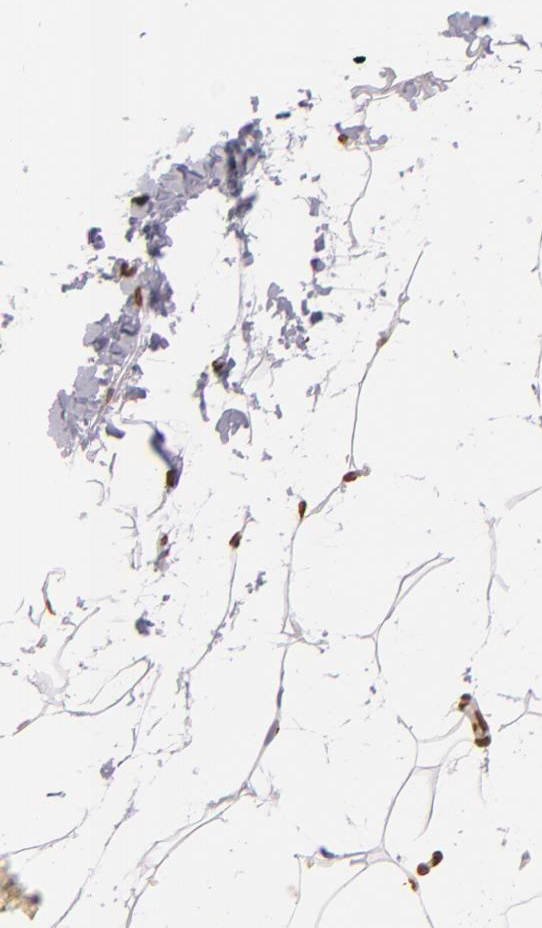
{"staining": {"intensity": "moderate", "quantity": ">75%", "location": "nuclear"}, "tissue": "adipose tissue", "cell_type": "Adipocytes", "image_type": "normal", "snomed": [{"axis": "morphology", "description": "Normal tissue, NOS"}, {"axis": "morphology", "description": "Duct carcinoma"}, {"axis": "topography", "description": "Breast"}, {"axis": "topography", "description": "Adipose tissue"}], "caption": "Unremarkable adipose tissue exhibits moderate nuclear expression in approximately >75% of adipocytes, visualized by immunohistochemistry.", "gene": "THRB", "patient": {"sex": "female", "age": 37}}